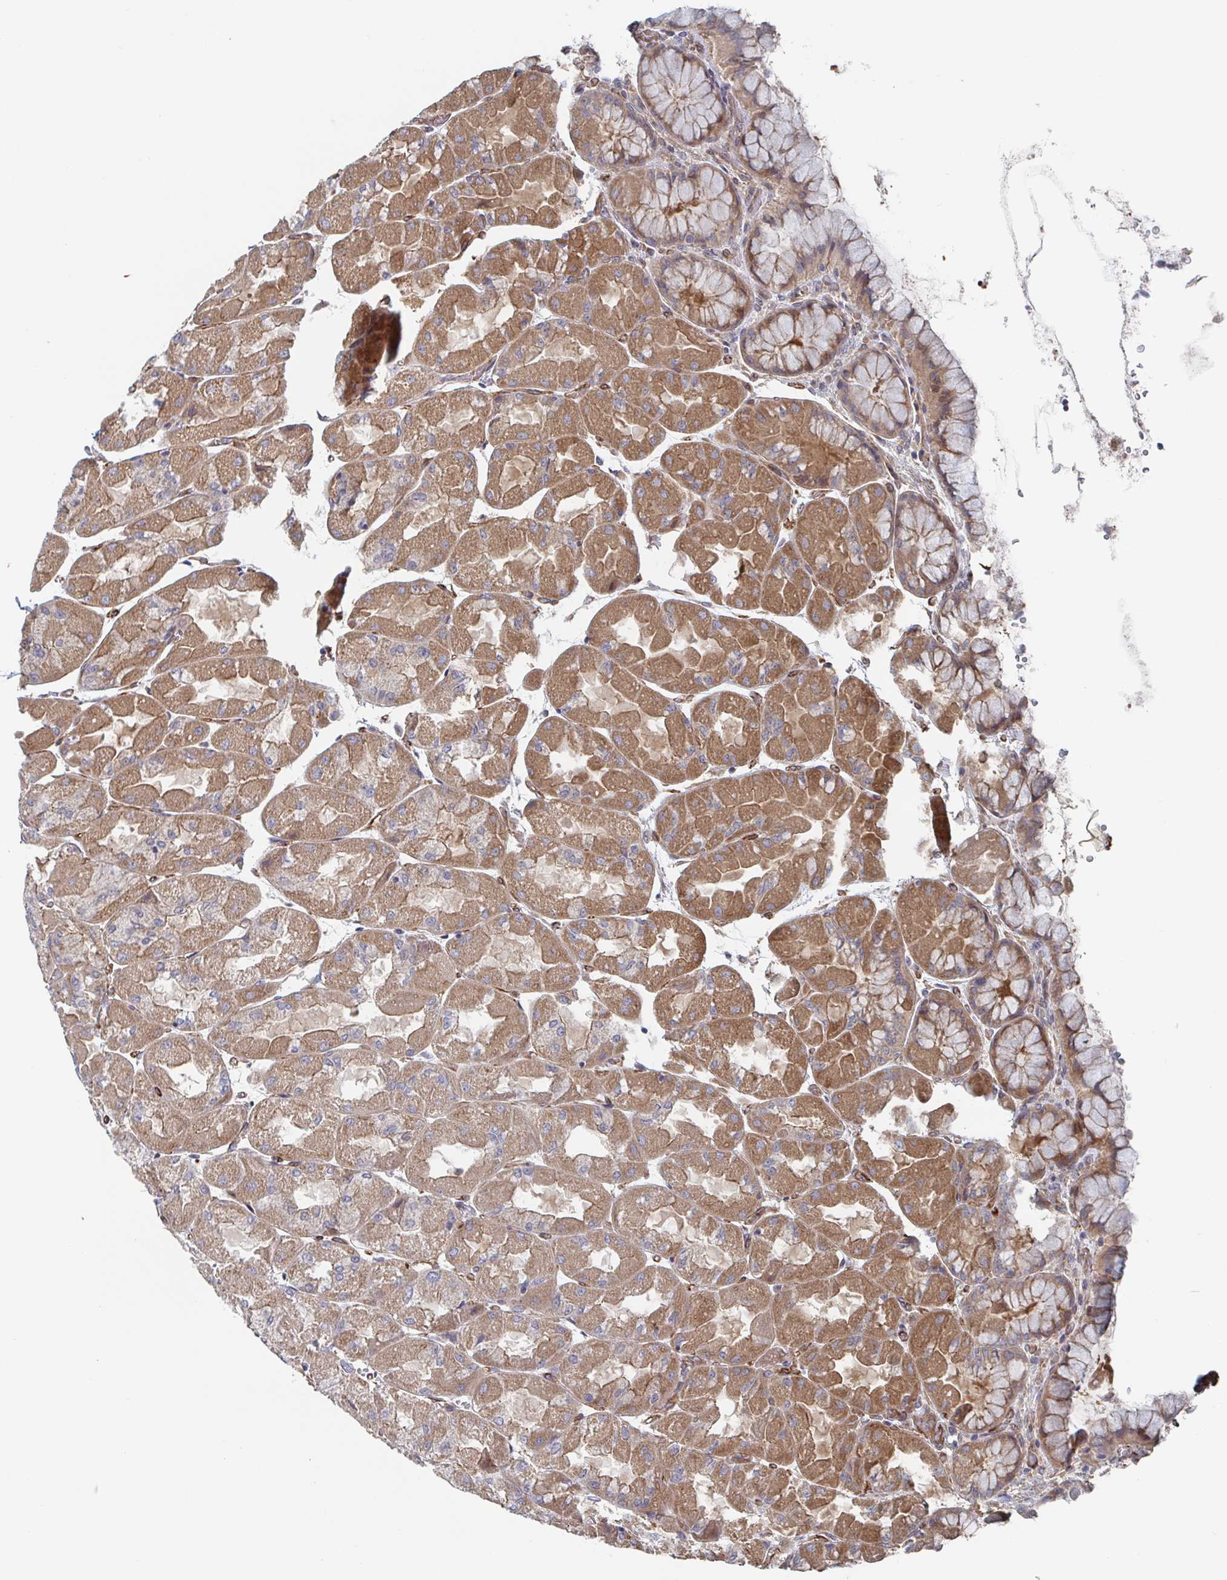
{"staining": {"intensity": "moderate", "quantity": ">75%", "location": "cytoplasmic/membranous"}, "tissue": "stomach", "cell_type": "Glandular cells", "image_type": "normal", "snomed": [{"axis": "morphology", "description": "Normal tissue, NOS"}, {"axis": "topography", "description": "Stomach"}], "caption": "Immunohistochemical staining of benign human stomach displays >75% levels of moderate cytoplasmic/membranous protein staining in approximately >75% of glandular cells.", "gene": "DVL3", "patient": {"sex": "female", "age": 61}}